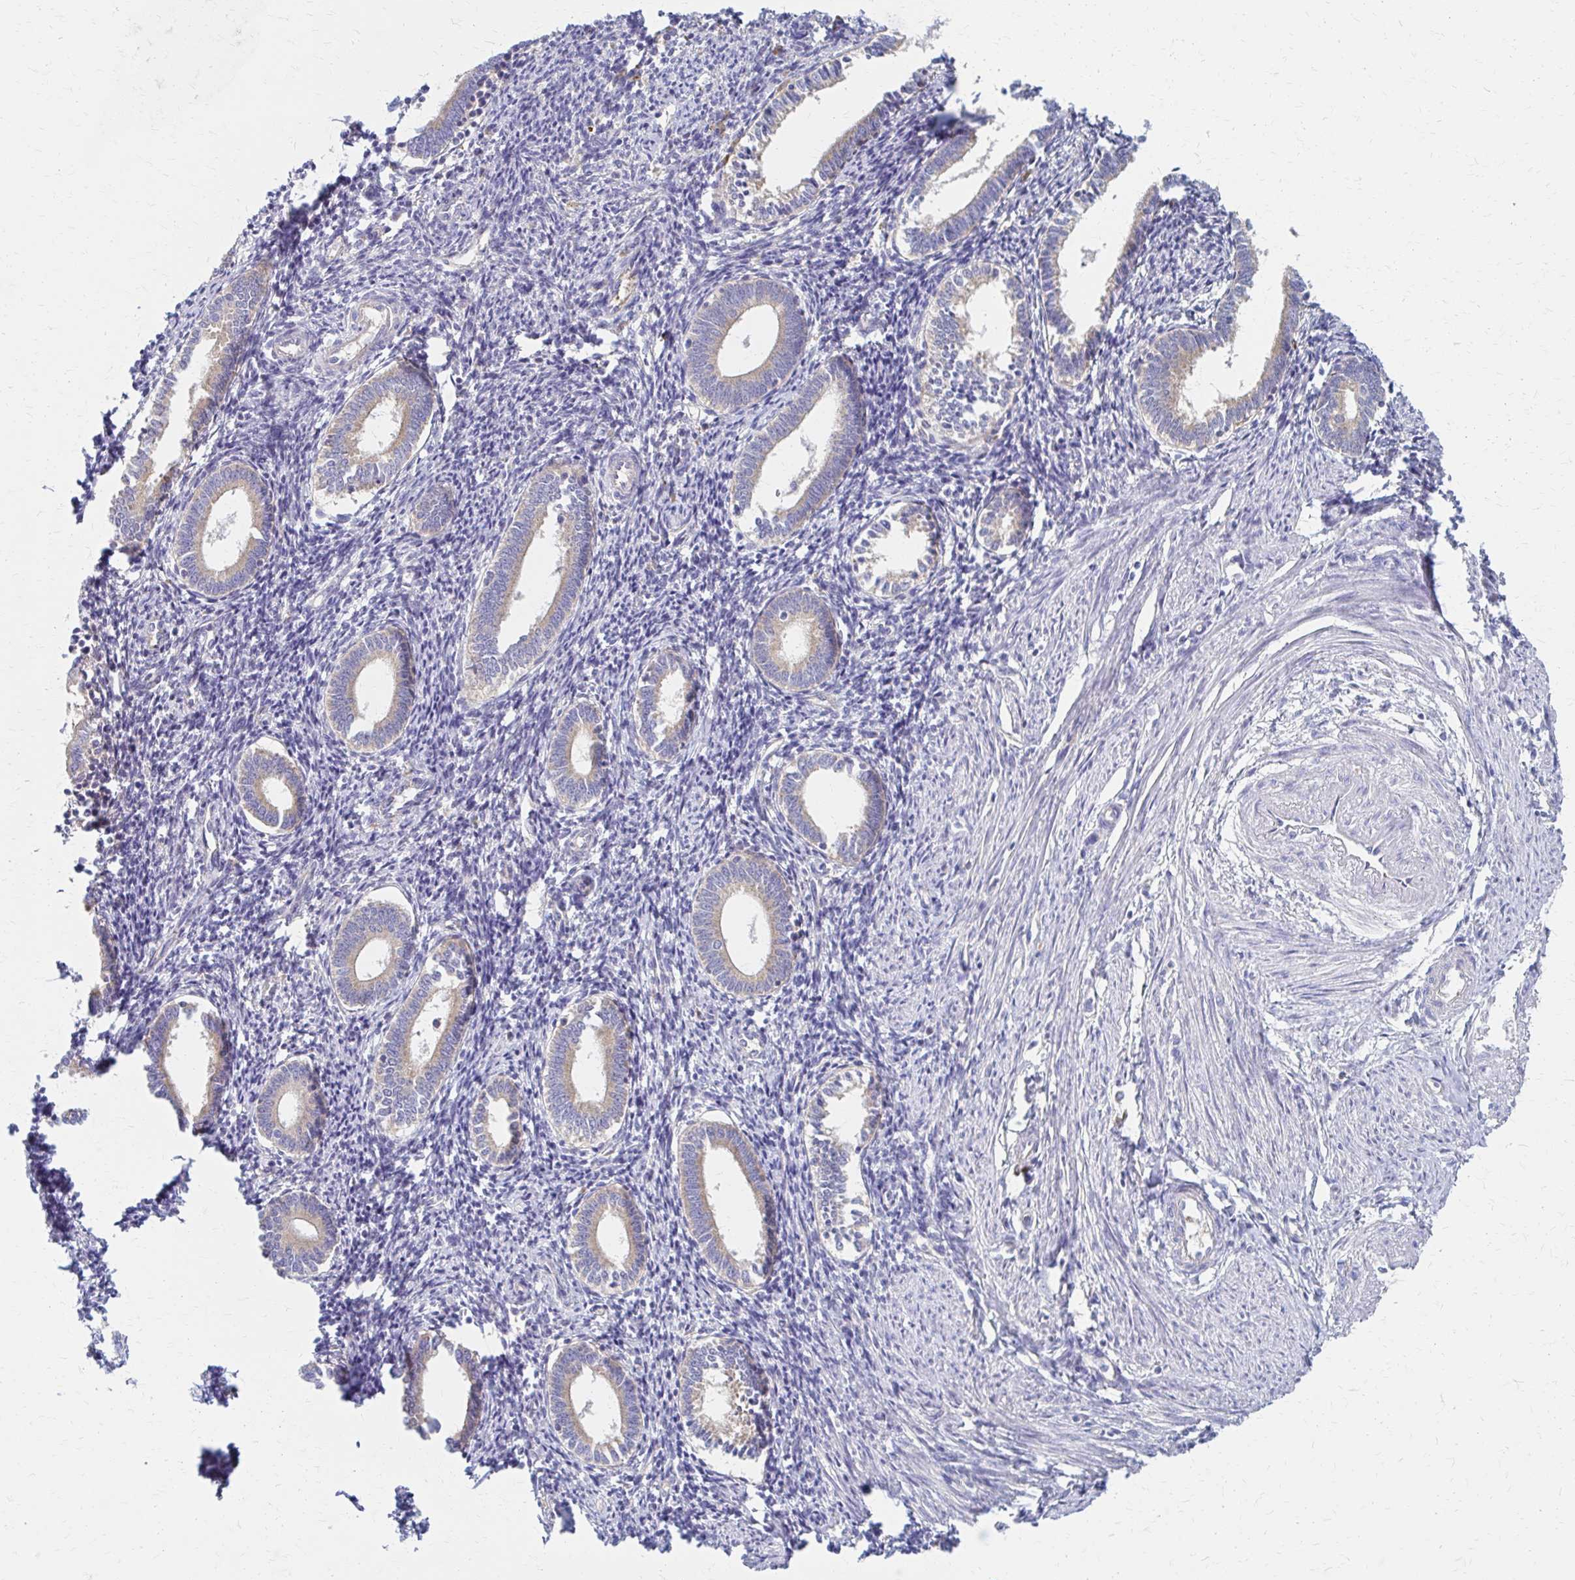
{"staining": {"intensity": "negative", "quantity": "none", "location": "none"}, "tissue": "endometrium", "cell_type": "Cells in endometrial stroma", "image_type": "normal", "snomed": [{"axis": "morphology", "description": "Normal tissue, NOS"}, {"axis": "topography", "description": "Endometrium"}], "caption": "Immunohistochemistry of unremarkable human endometrium displays no expression in cells in endometrial stroma. Brightfield microscopy of immunohistochemistry (IHC) stained with DAB (3,3'-diaminobenzidine) (brown) and hematoxylin (blue), captured at high magnification.", "gene": "RPL27A", "patient": {"sex": "female", "age": 41}}